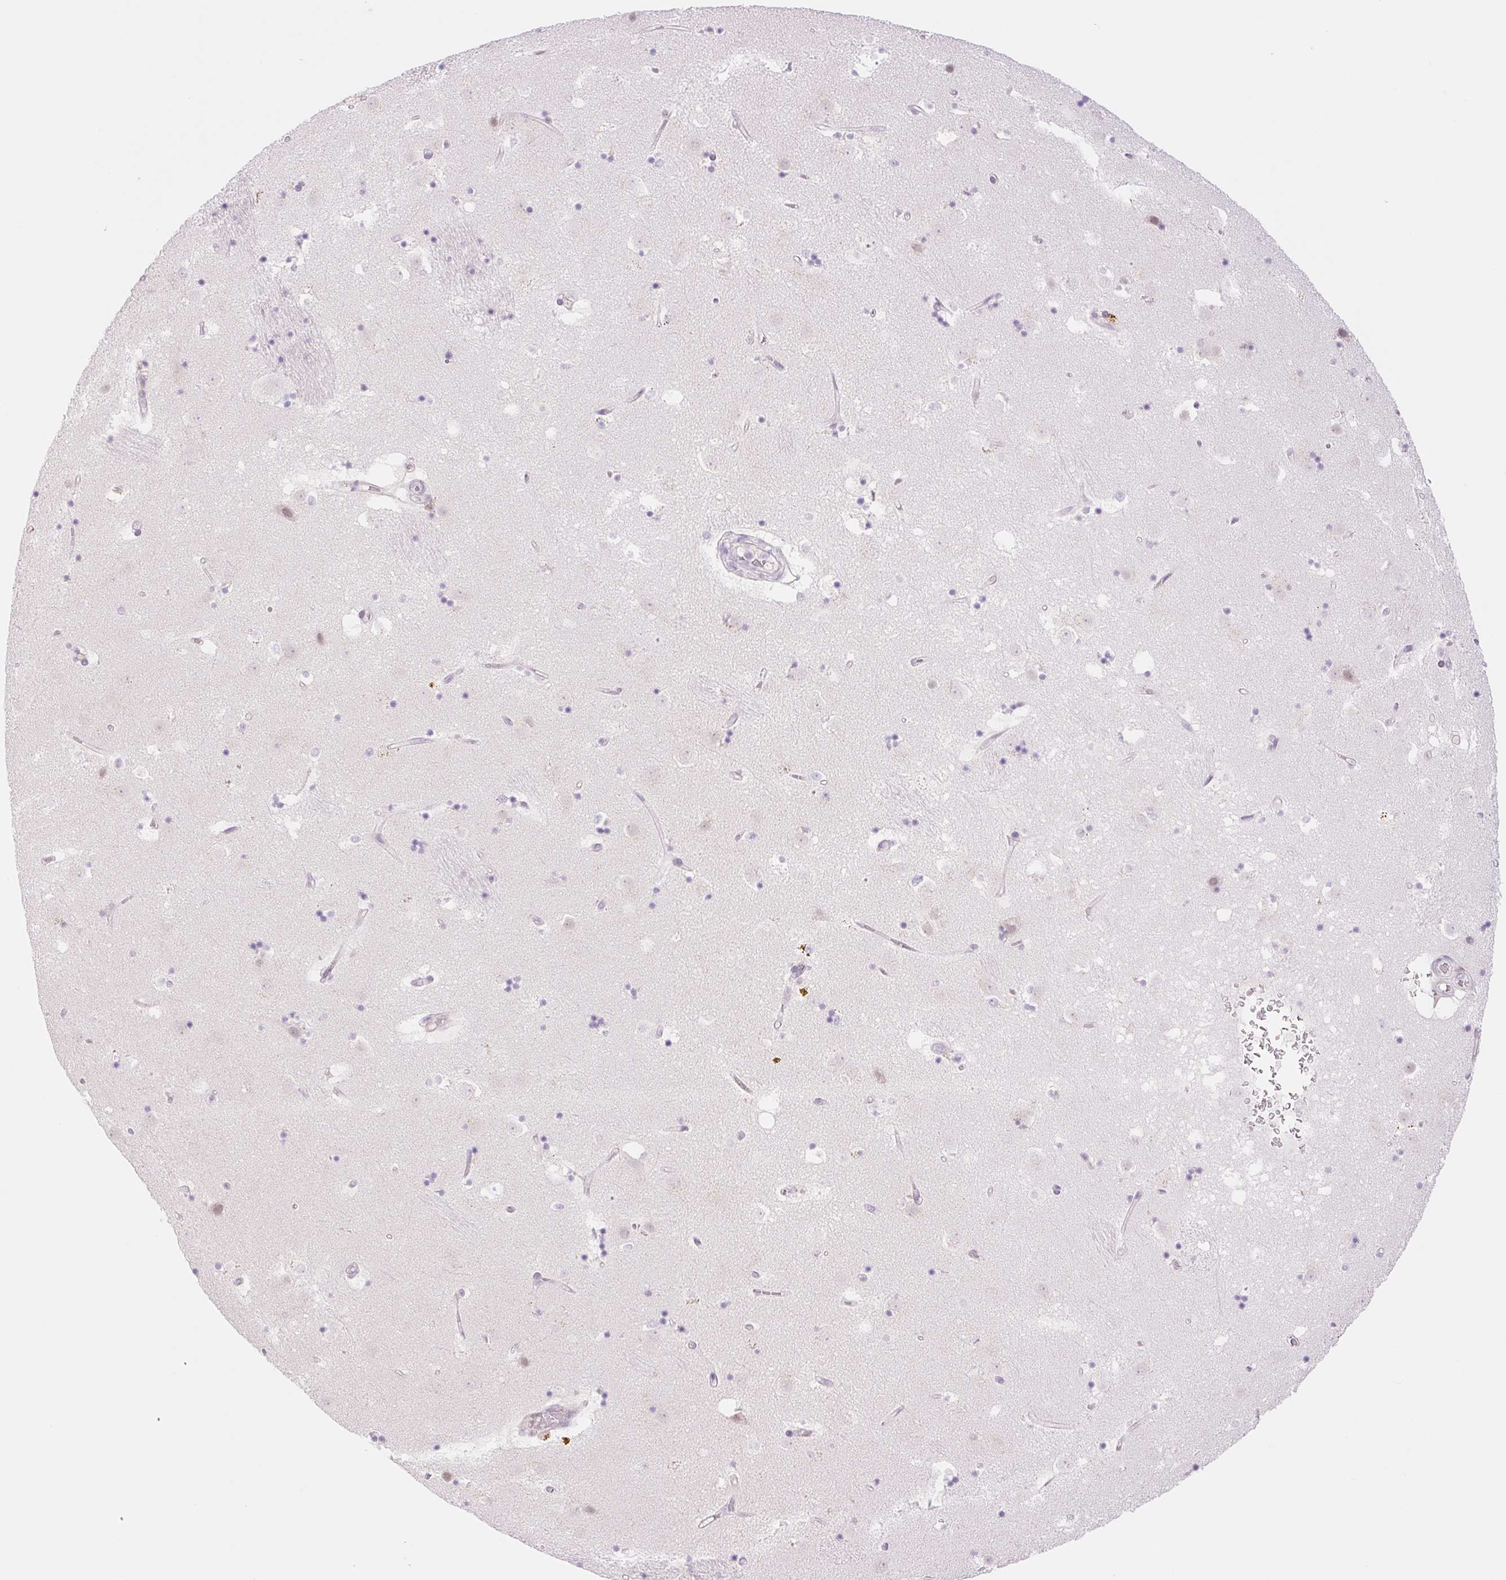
{"staining": {"intensity": "negative", "quantity": "none", "location": "none"}, "tissue": "caudate", "cell_type": "Glial cells", "image_type": "normal", "snomed": [{"axis": "morphology", "description": "Normal tissue, NOS"}, {"axis": "topography", "description": "Lateral ventricle wall"}], "caption": "IHC micrograph of normal caudate: human caudate stained with DAB shows no significant protein expression in glial cells.", "gene": "SPRYD4", "patient": {"sex": "male", "age": 58}}